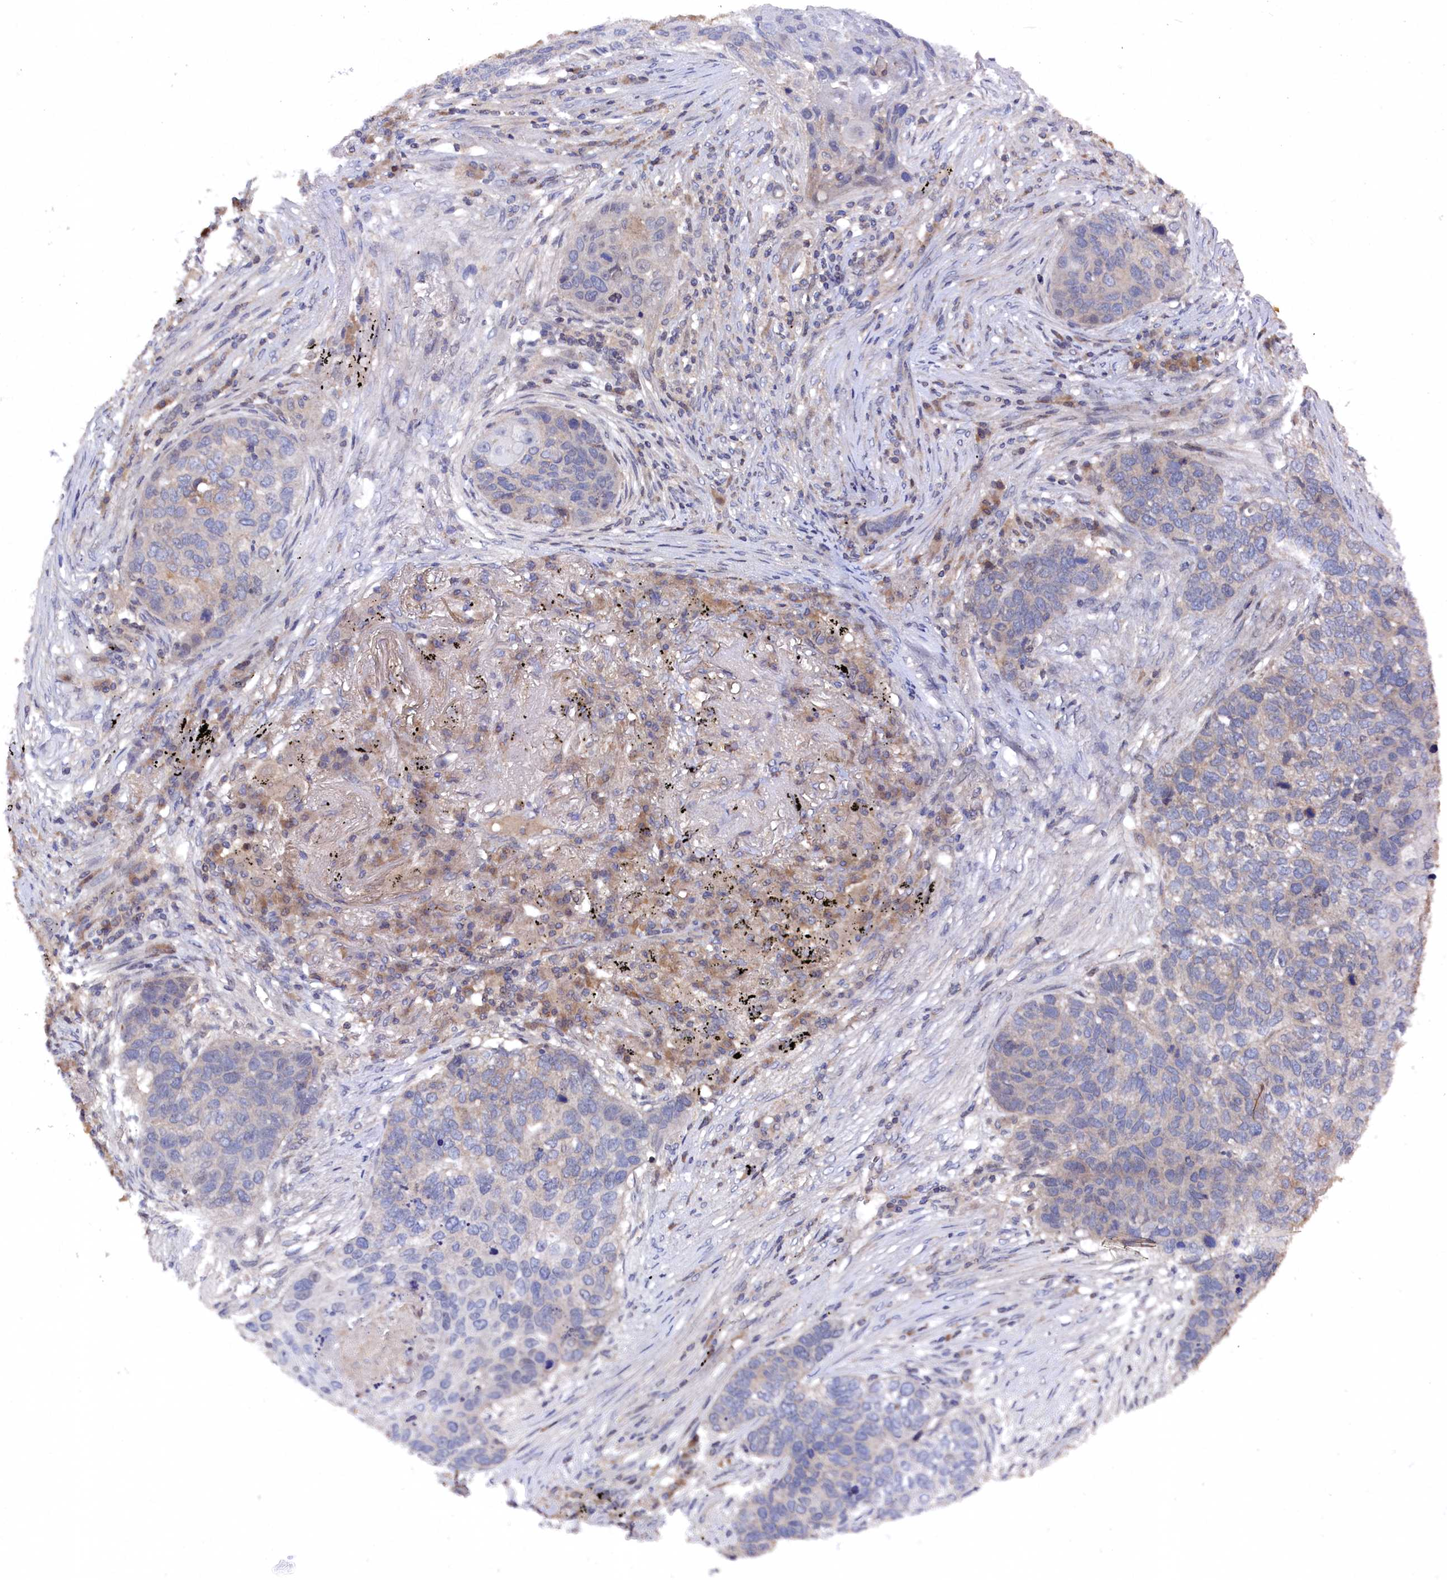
{"staining": {"intensity": "negative", "quantity": "none", "location": "none"}, "tissue": "lung cancer", "cell_type": "Tumor cells", "image_type": "cancer", "snomed": [{"axis": "morphology", "description": "Squamous cell carcinoma, NOS"}, {"axis": "topography", "description": "Lung"}], "caption": "DAB (3,3'-diaminobenzidine) immunohistochemical staining of human lung squamous cell carcinoma exhibits no significant expression in tumor cells. (DAB (3,3'-diaminobenzidine) immunohistochemistry (IHC) with hematoxylin counter stain).", "gene": "TMC5", "patient": {"sex": "female", "age": 63}}